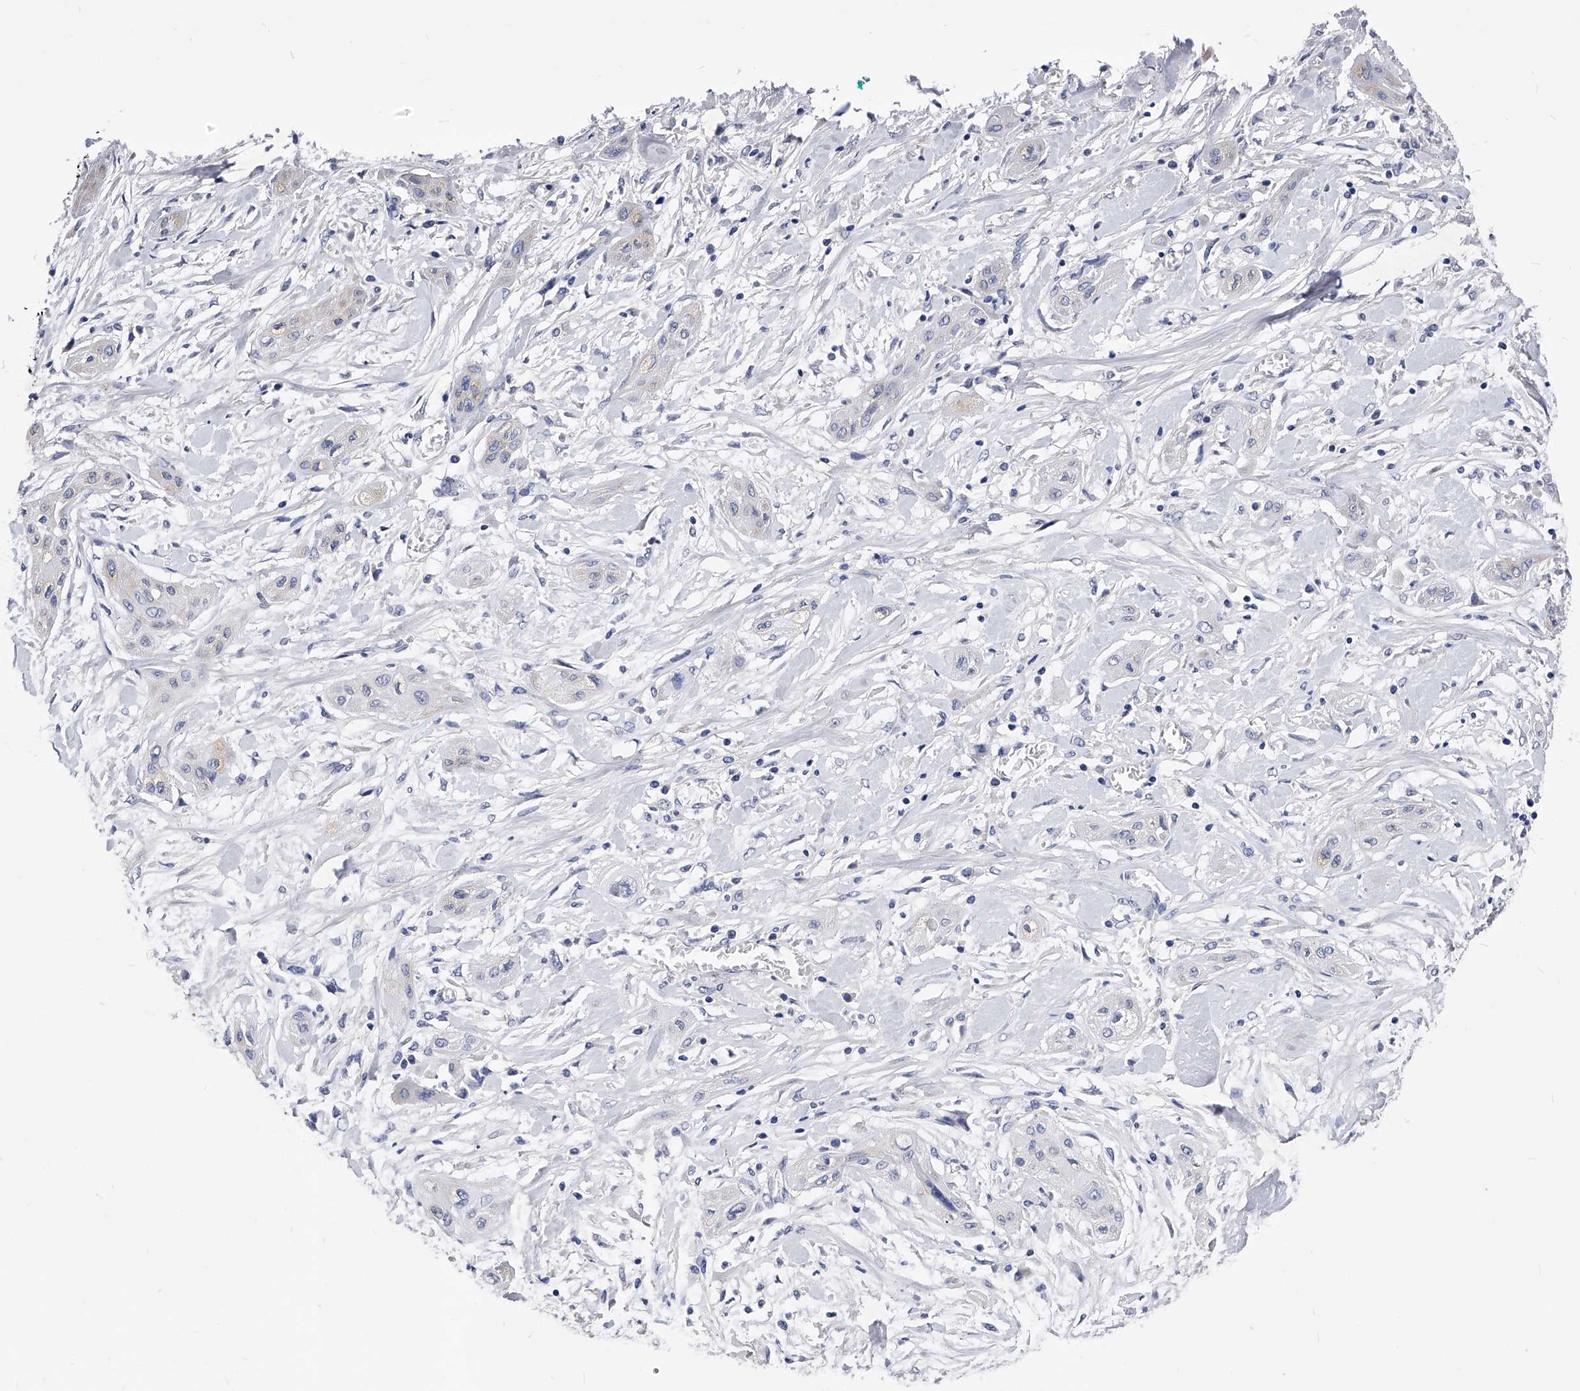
{"staining": {"intensity": "negative", "quantity": "none", "location": "none"}, "tissue": "lung cancer", "cell_type": "Tumor cells", "image_type": "cancer", "snomed": [{"axis": "morphology", "description": "Squamous cell carcinoma, NOS"}, {"axis": "topography", "description": "Lung"}], "caption": "Histopathology image shows no significant protein positivity in tumor cells of lung cancer (squamous cell carcinoma).", "gene": "ZNF529", "patient": {"sex": "female", "age": 47}}